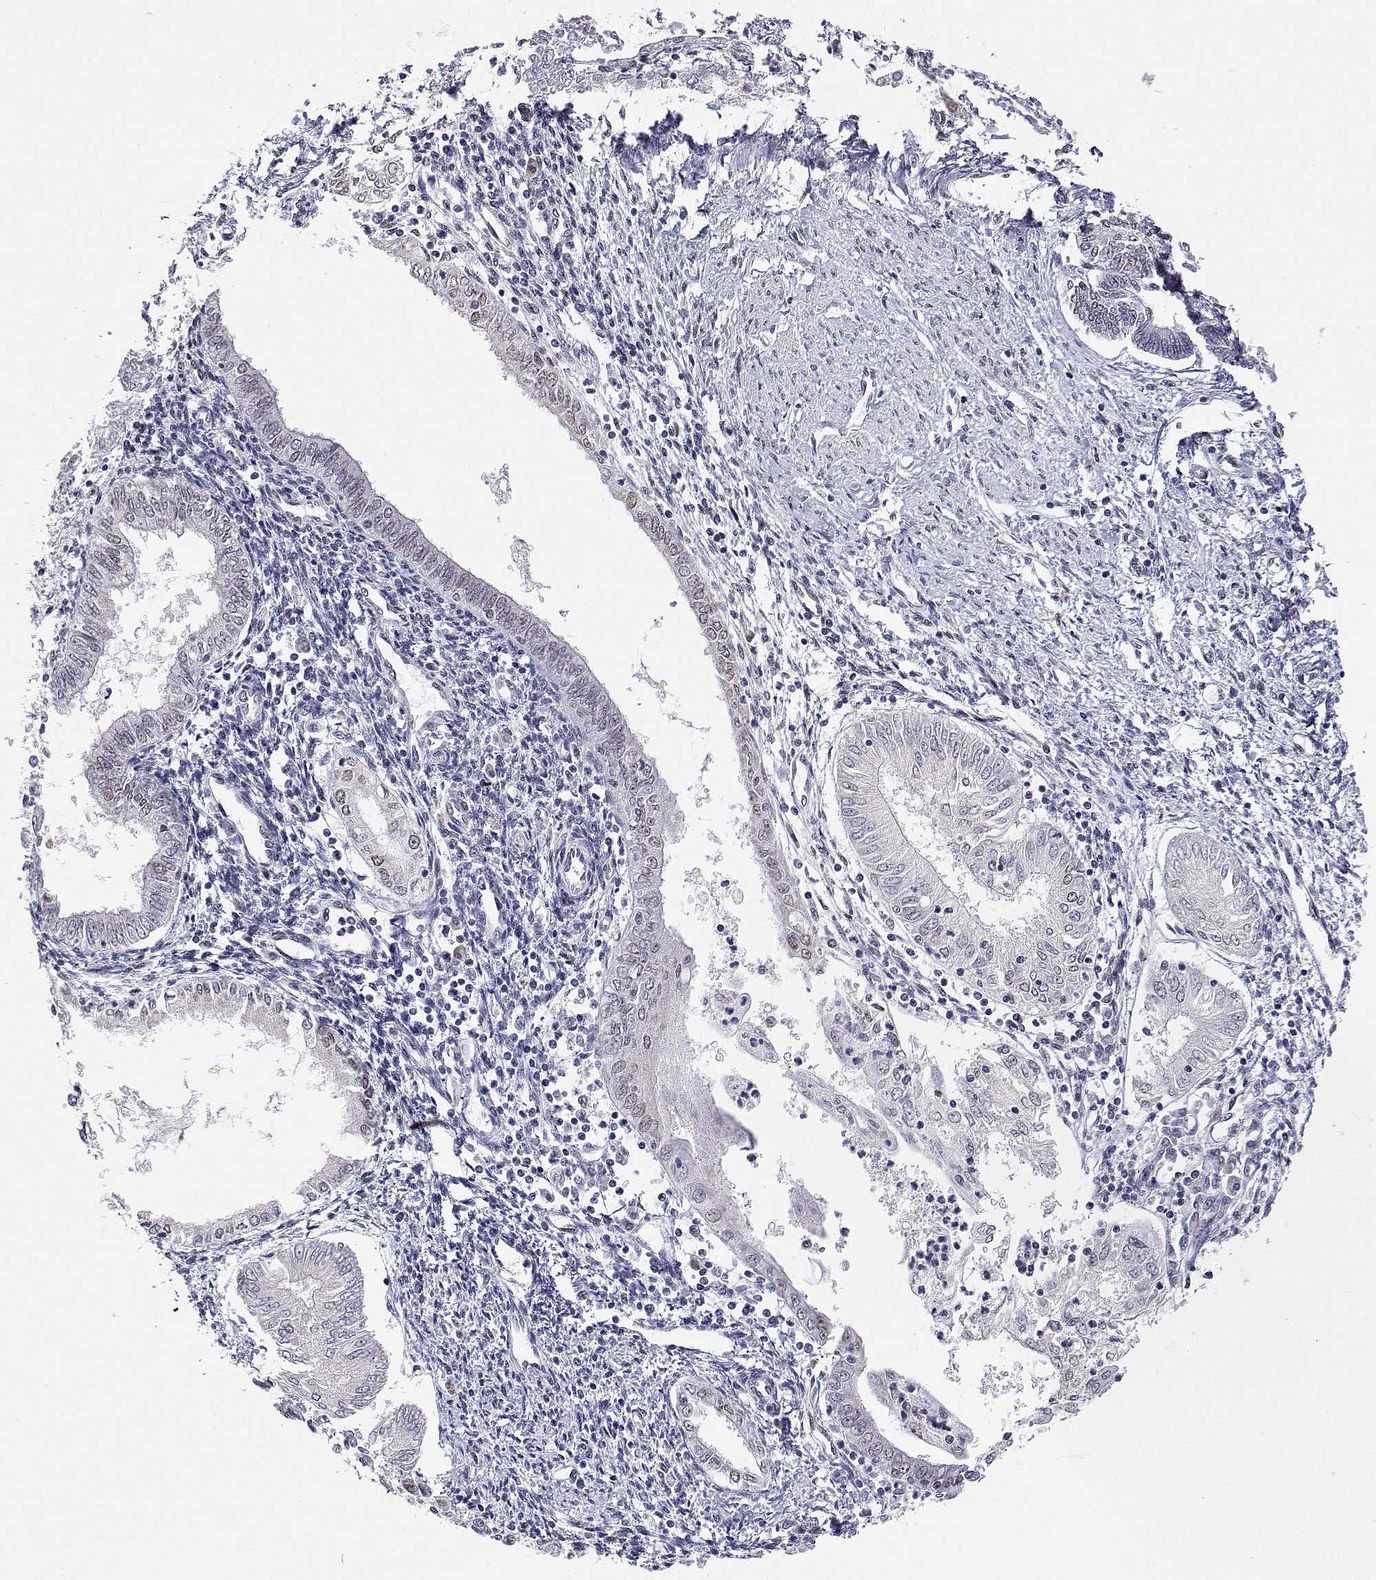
{"staining": {"intensity": "negative", "quantity": "none", "location": "none"}, "tissue": "endometrial cancer", "cell_type": "Tumor cells", "image_type": "cancer", "snomed": [{"axis": "morphology", "description": "Adenocarcinoma, NOS"}, {"axis": "topography", "description": "Endometrium"}], "caption": "Tumor cells show no significant positivity in endometrial adenocarcinoma.", "gene": "ADAR", "patient": {"sex": "female", "age": 68}}